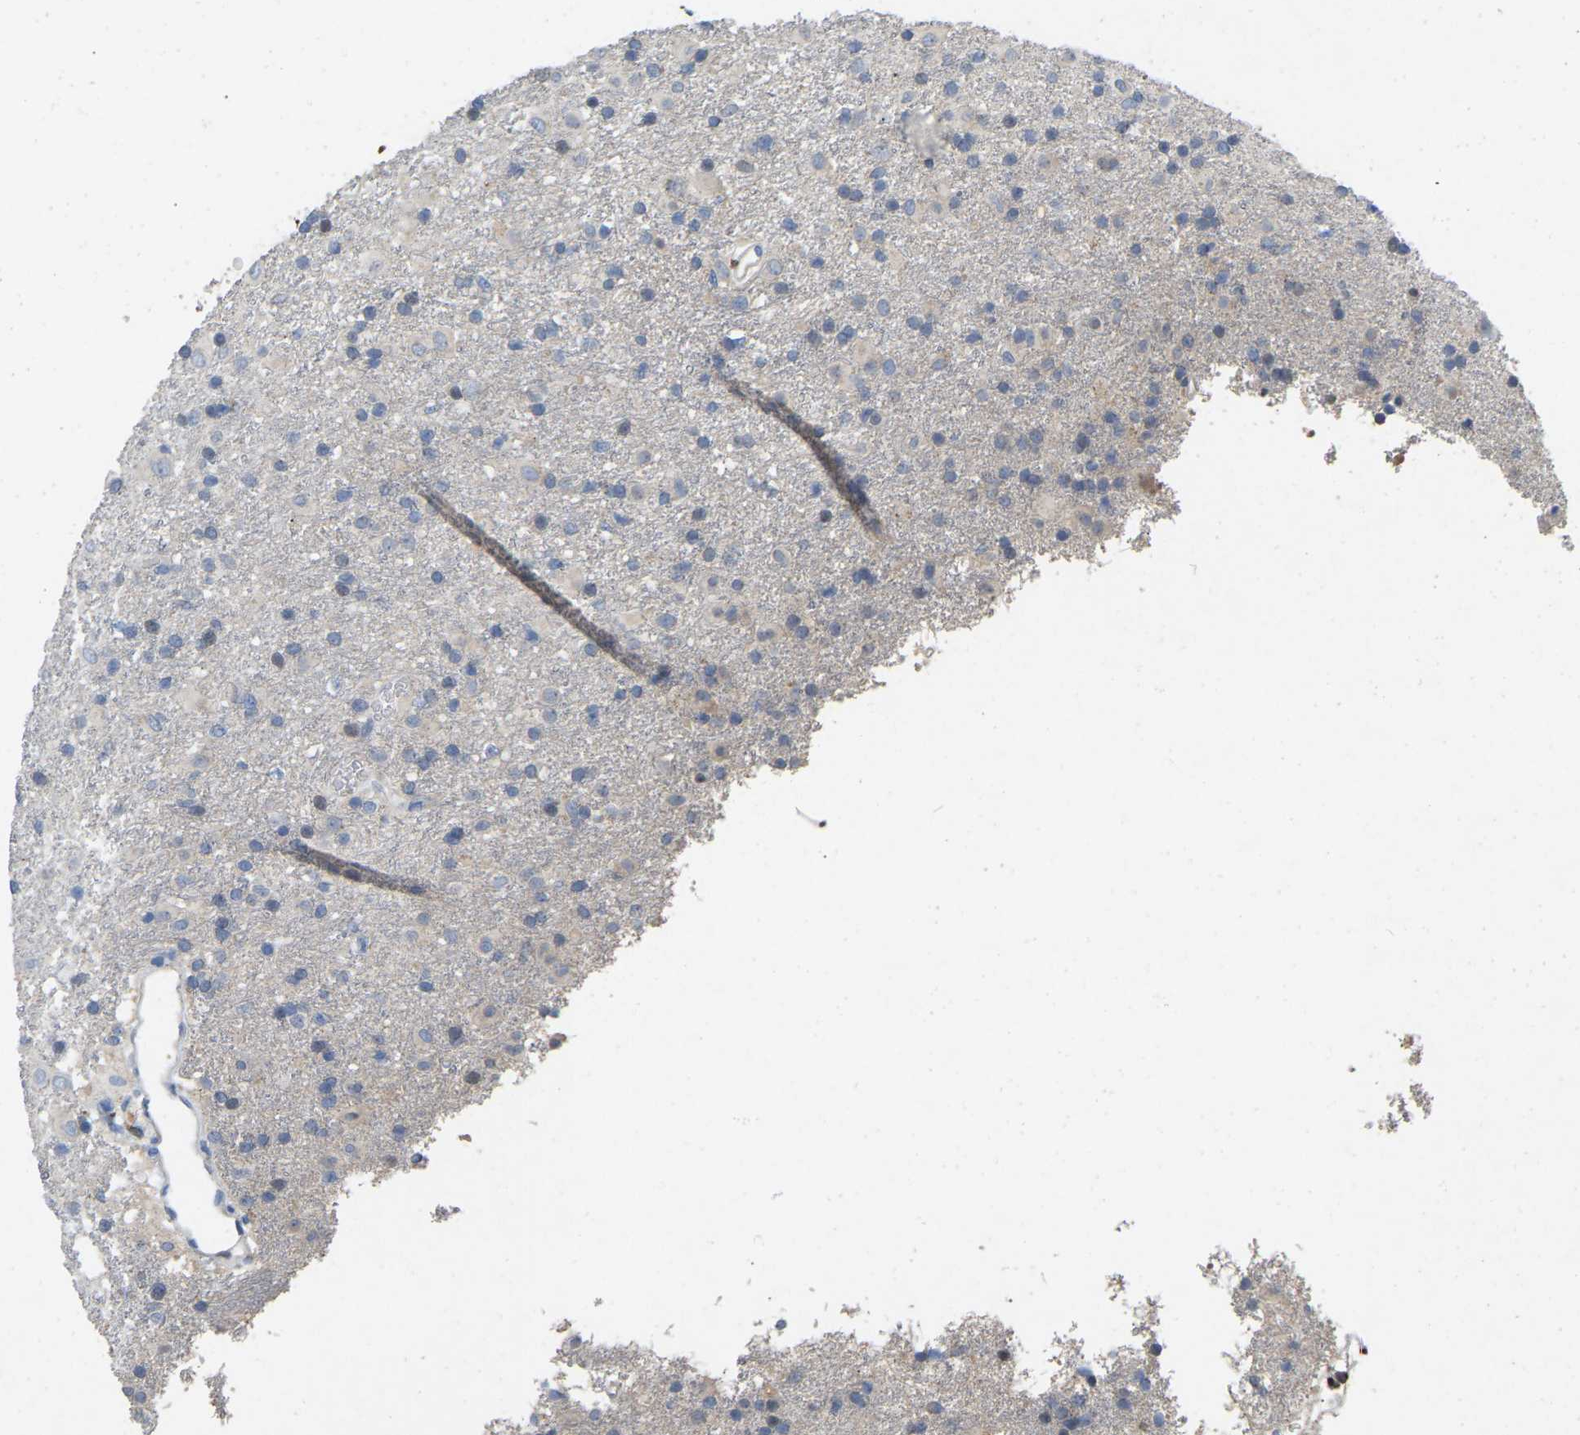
{"staining": {"intensity": "negative", "quantity": "none", "location": "none"}, "tissue": "glioma", "cell_type": "Tumor cells", "image_type": "cancer", "snomed": [{"axis": "morphology", "description": "Glioma, malignant, Low grade"}, {"axis": "topography", "description": "Brain"}], "caption": "Immunohistochemistry (IHC) image of human low-grade glioma (malignant) stained for a protein (brown), which exhibits no staining in tumor cells.", "gene": "RHEB", "patient": {"sex": "male", "age": 65}}